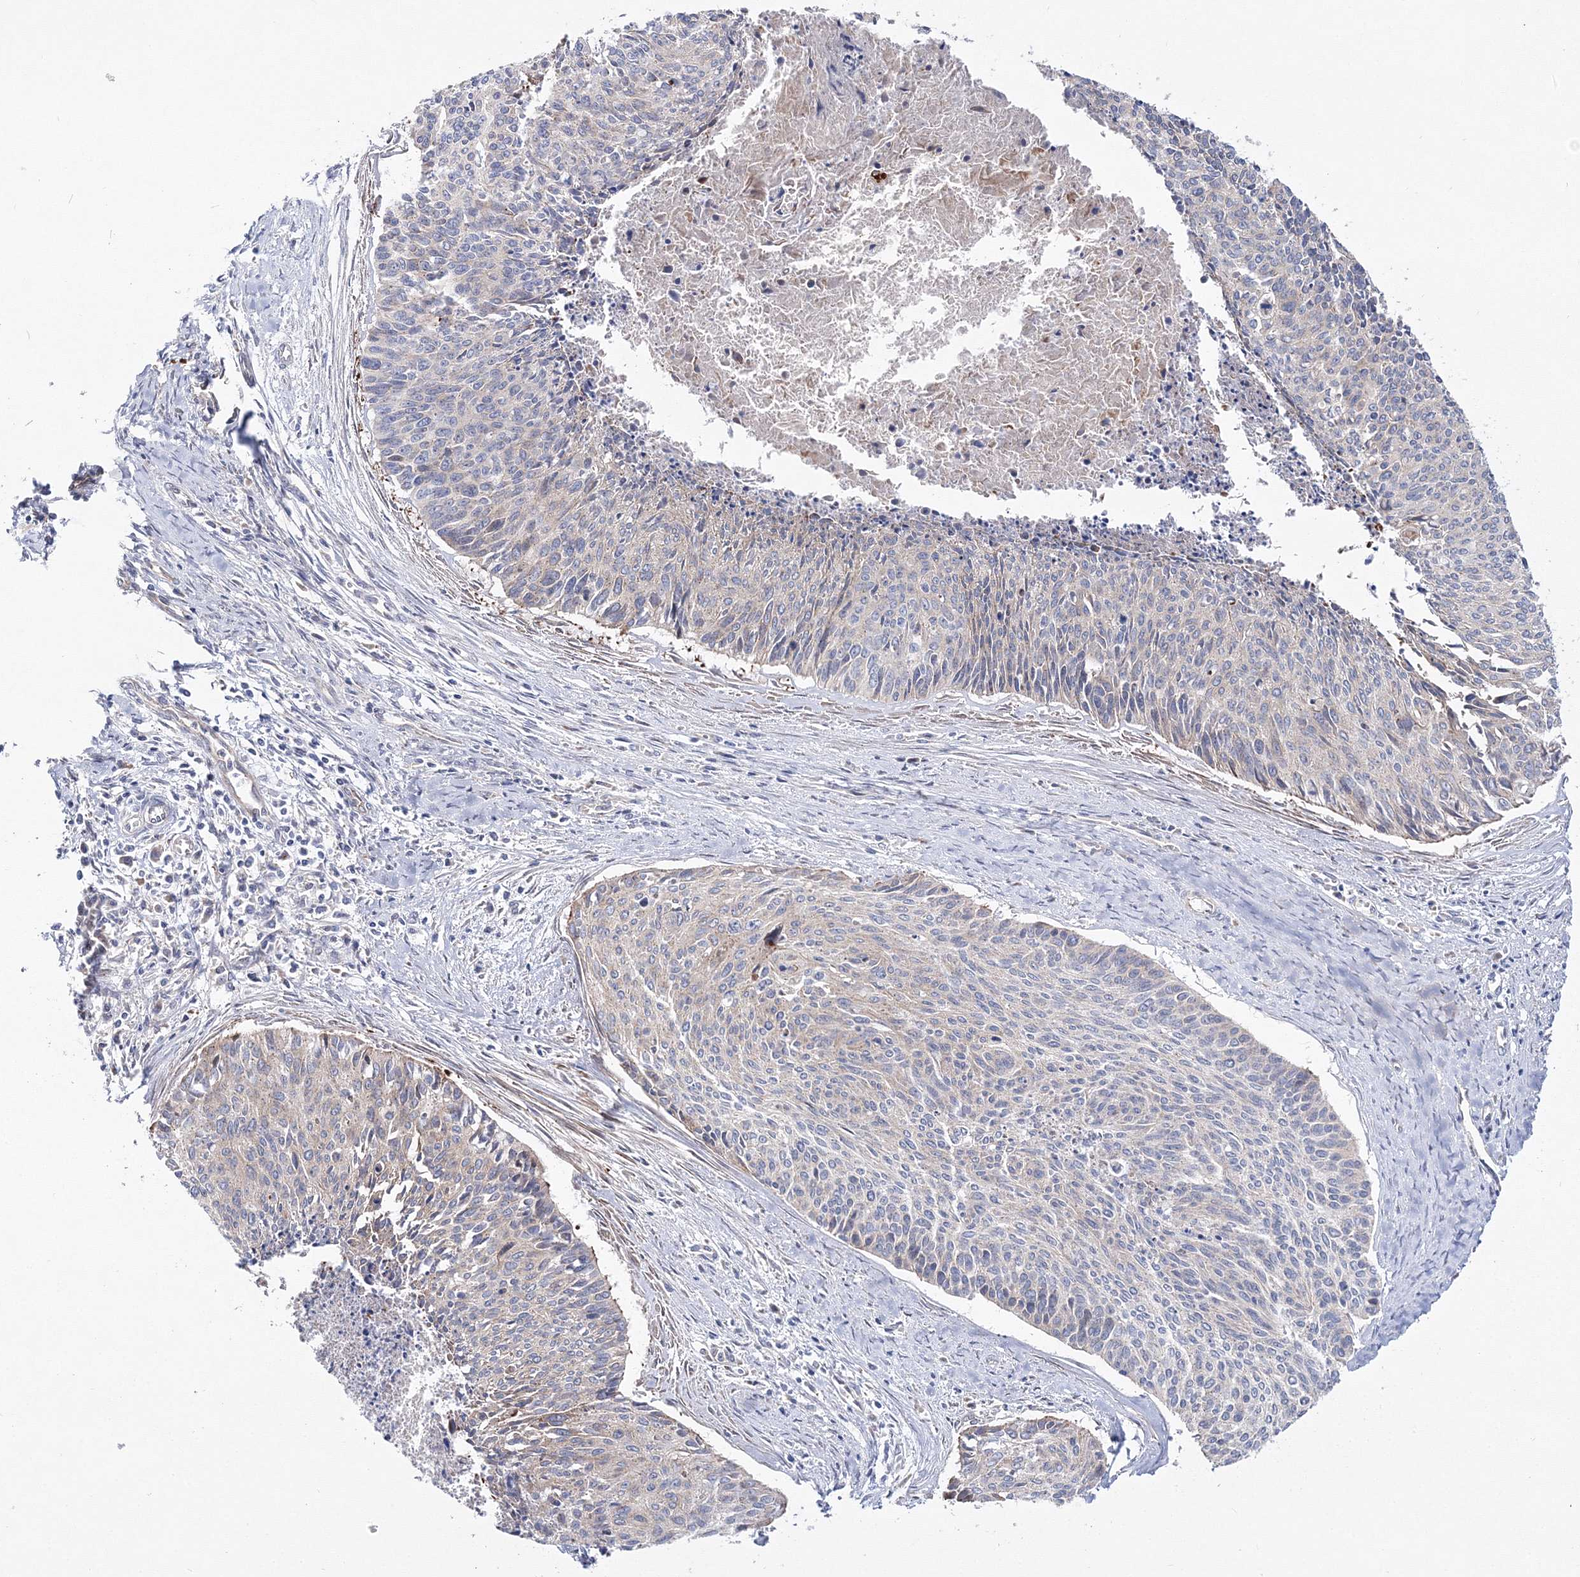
{"staining": {"intensity": "negative", "quantity": "none", "location": "none"}, "tissue": "cervical cancer", "cell_type": "Tumor cells", "image_type": "cancer", "snomed": [{"axis": "morphology", "description": "Squamous cell carcinoma, NOS"}, {"axis": "topography", "description": "Cervix"}], "caption": "Tumor cells show no significant positivity in cervical squamous cell carcinoma.", "gene": "ARHGAP32", "patient": {"sex": "female", "age": 55}}